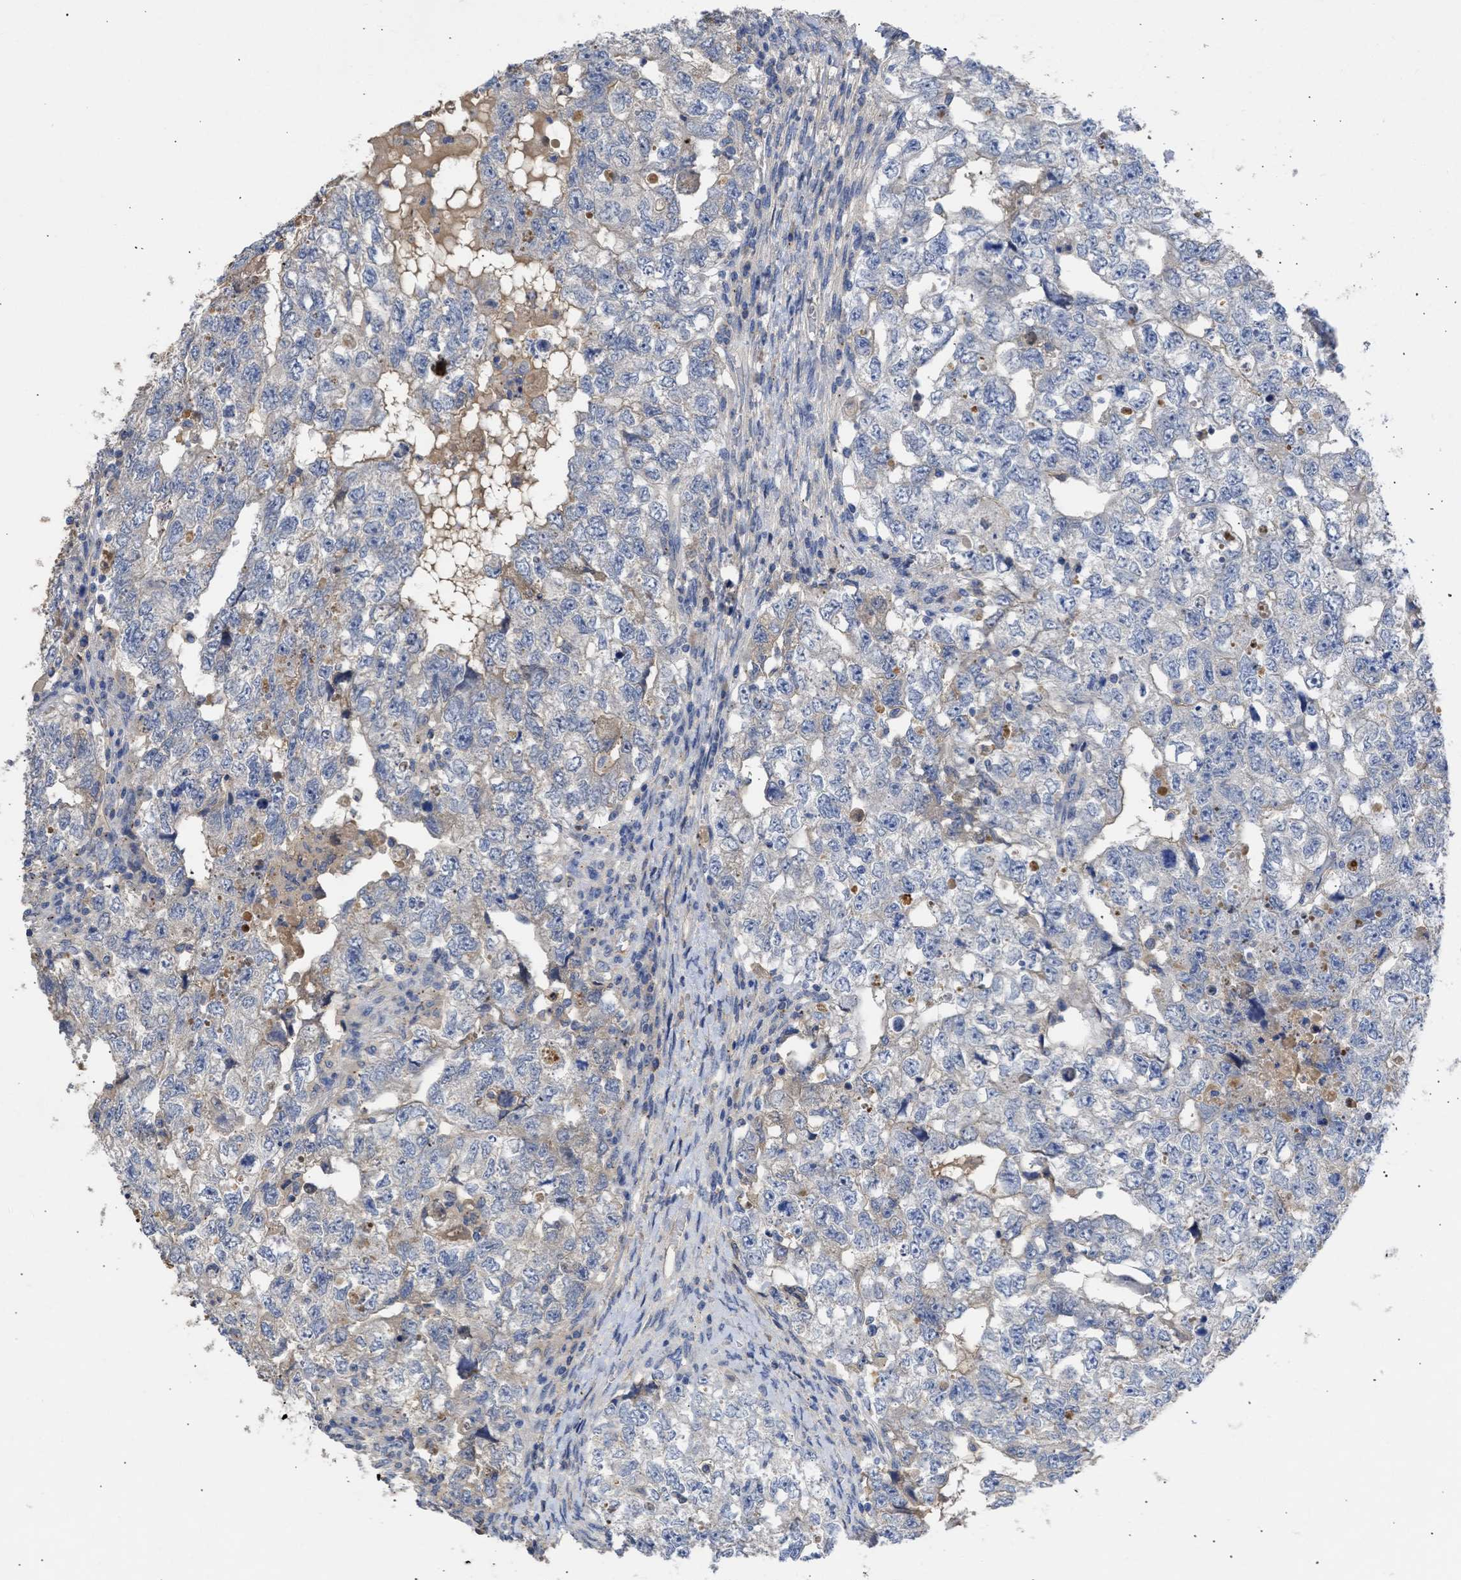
{"staining": {"intensity": "negative", "quantity": "none", "location": "none"}, "tissue": "testis cancer", "cell_type": "Tumor cells", "image_type": "cancer", "snomed": [{"axis": "morphology", "description": "Carcinoma, Embryonal, NOS"}, {"axis": "topography", "description": "Testis"}], "caption": "Immunohistochemistry of human testis cancer (embryonal carcinoma) demonstrates no staining in tumor cells. (Brightfield microscopy of DAB (3,3'-diaminobenzidine) IHC at high magnification).", "gene": "ARHGEF4", "patient": {"sex": "male", "age": 36}}